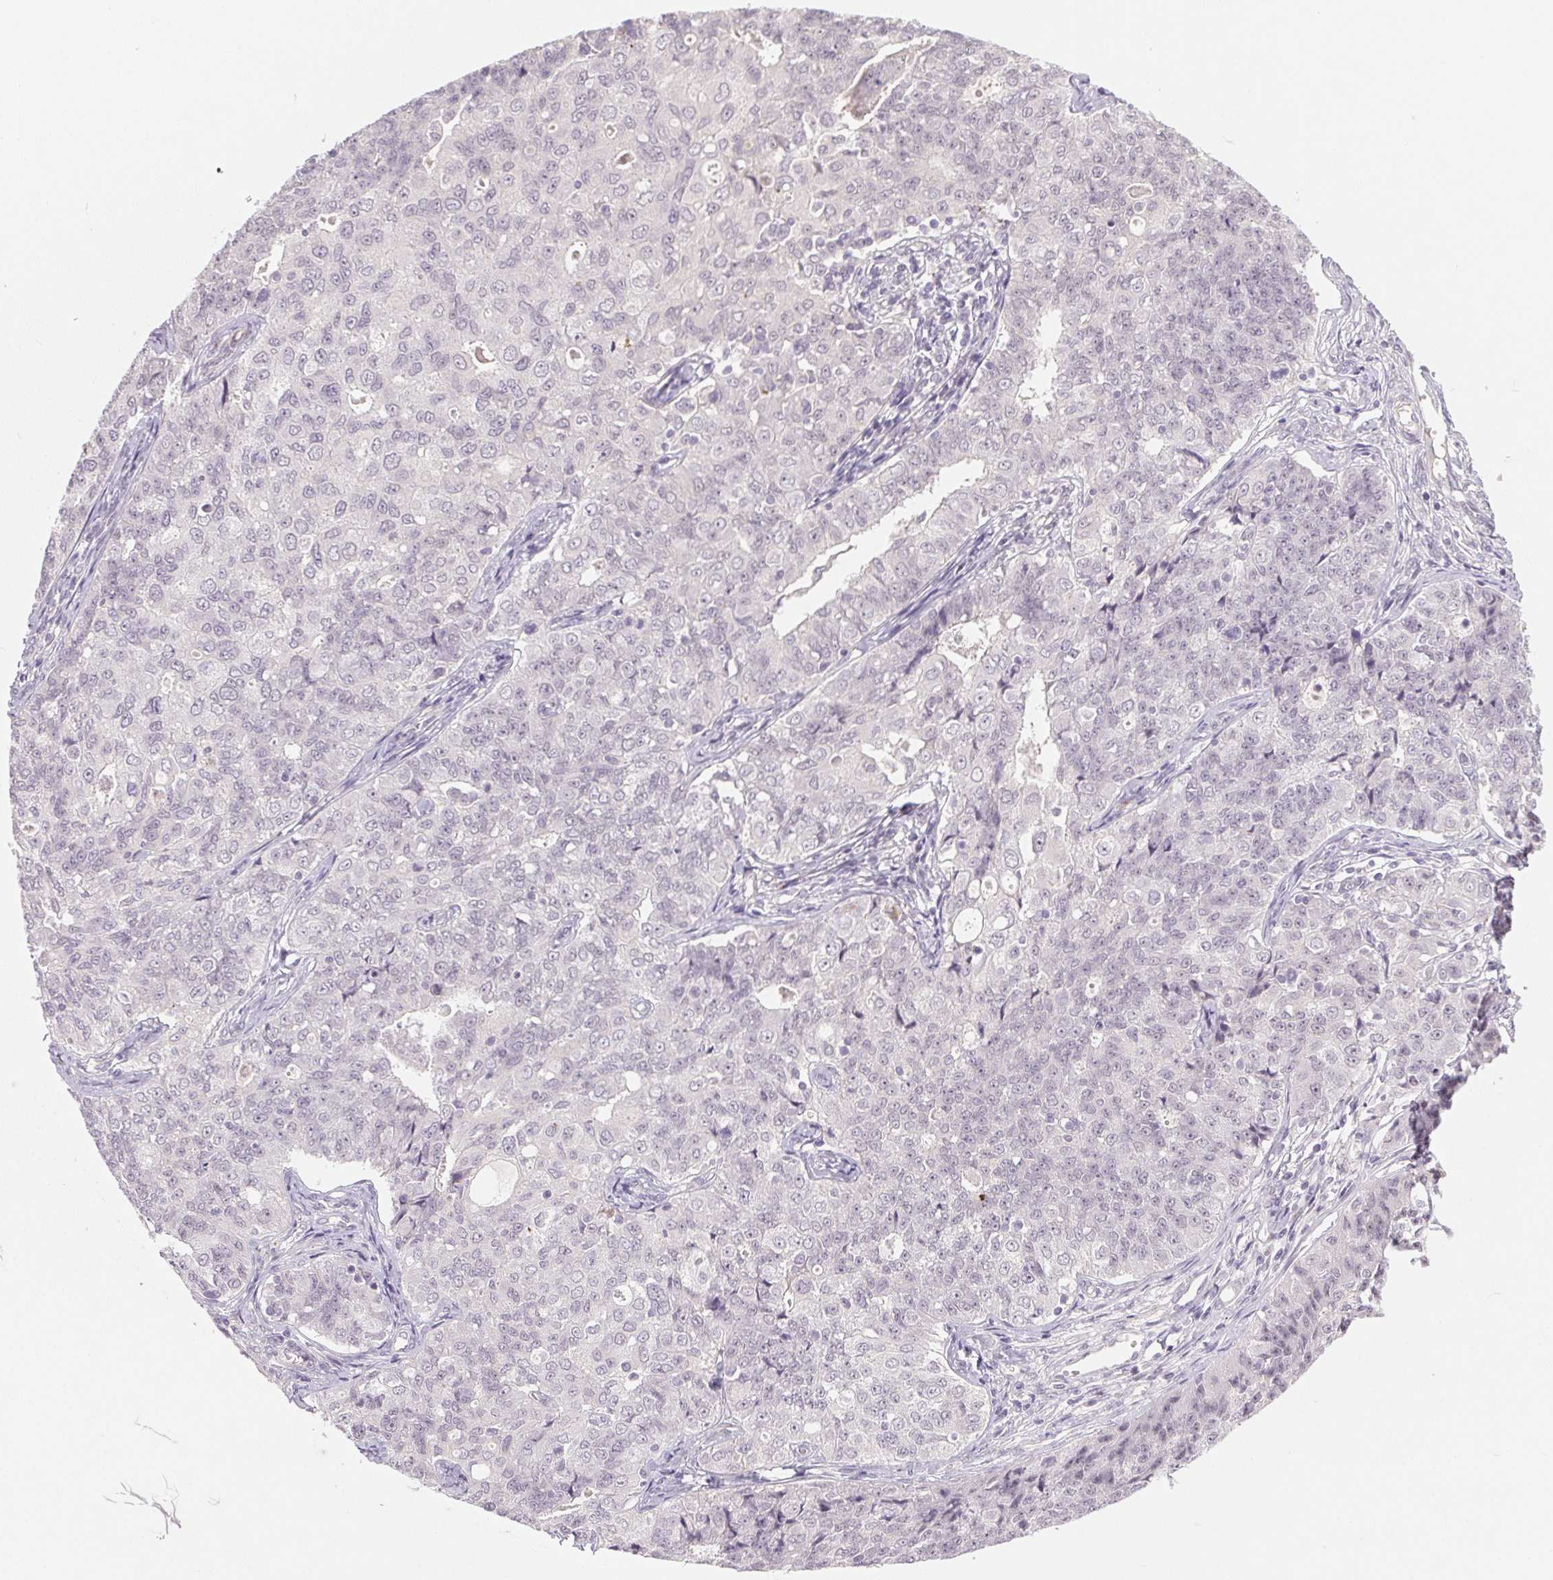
{"staining": {"intensity": "negative", "quantity": "none", "location": "none"}, "tissue": "endometrial cancer", "cell_type": "Tumor cells", "image_type": "cancer", "snomed": [{"axis": "morphology", "description": "Adenocarcinoma, NOS"}, {"axis": "topography", "description": "Endometrium"}], "caption": "IHC image of endometrial adenocarcinoma stained for a protein (brown), which exhibits no expression in tumor cells.", "gene": "FAM168A", "patient": {"sex": "female", "age": 43}}